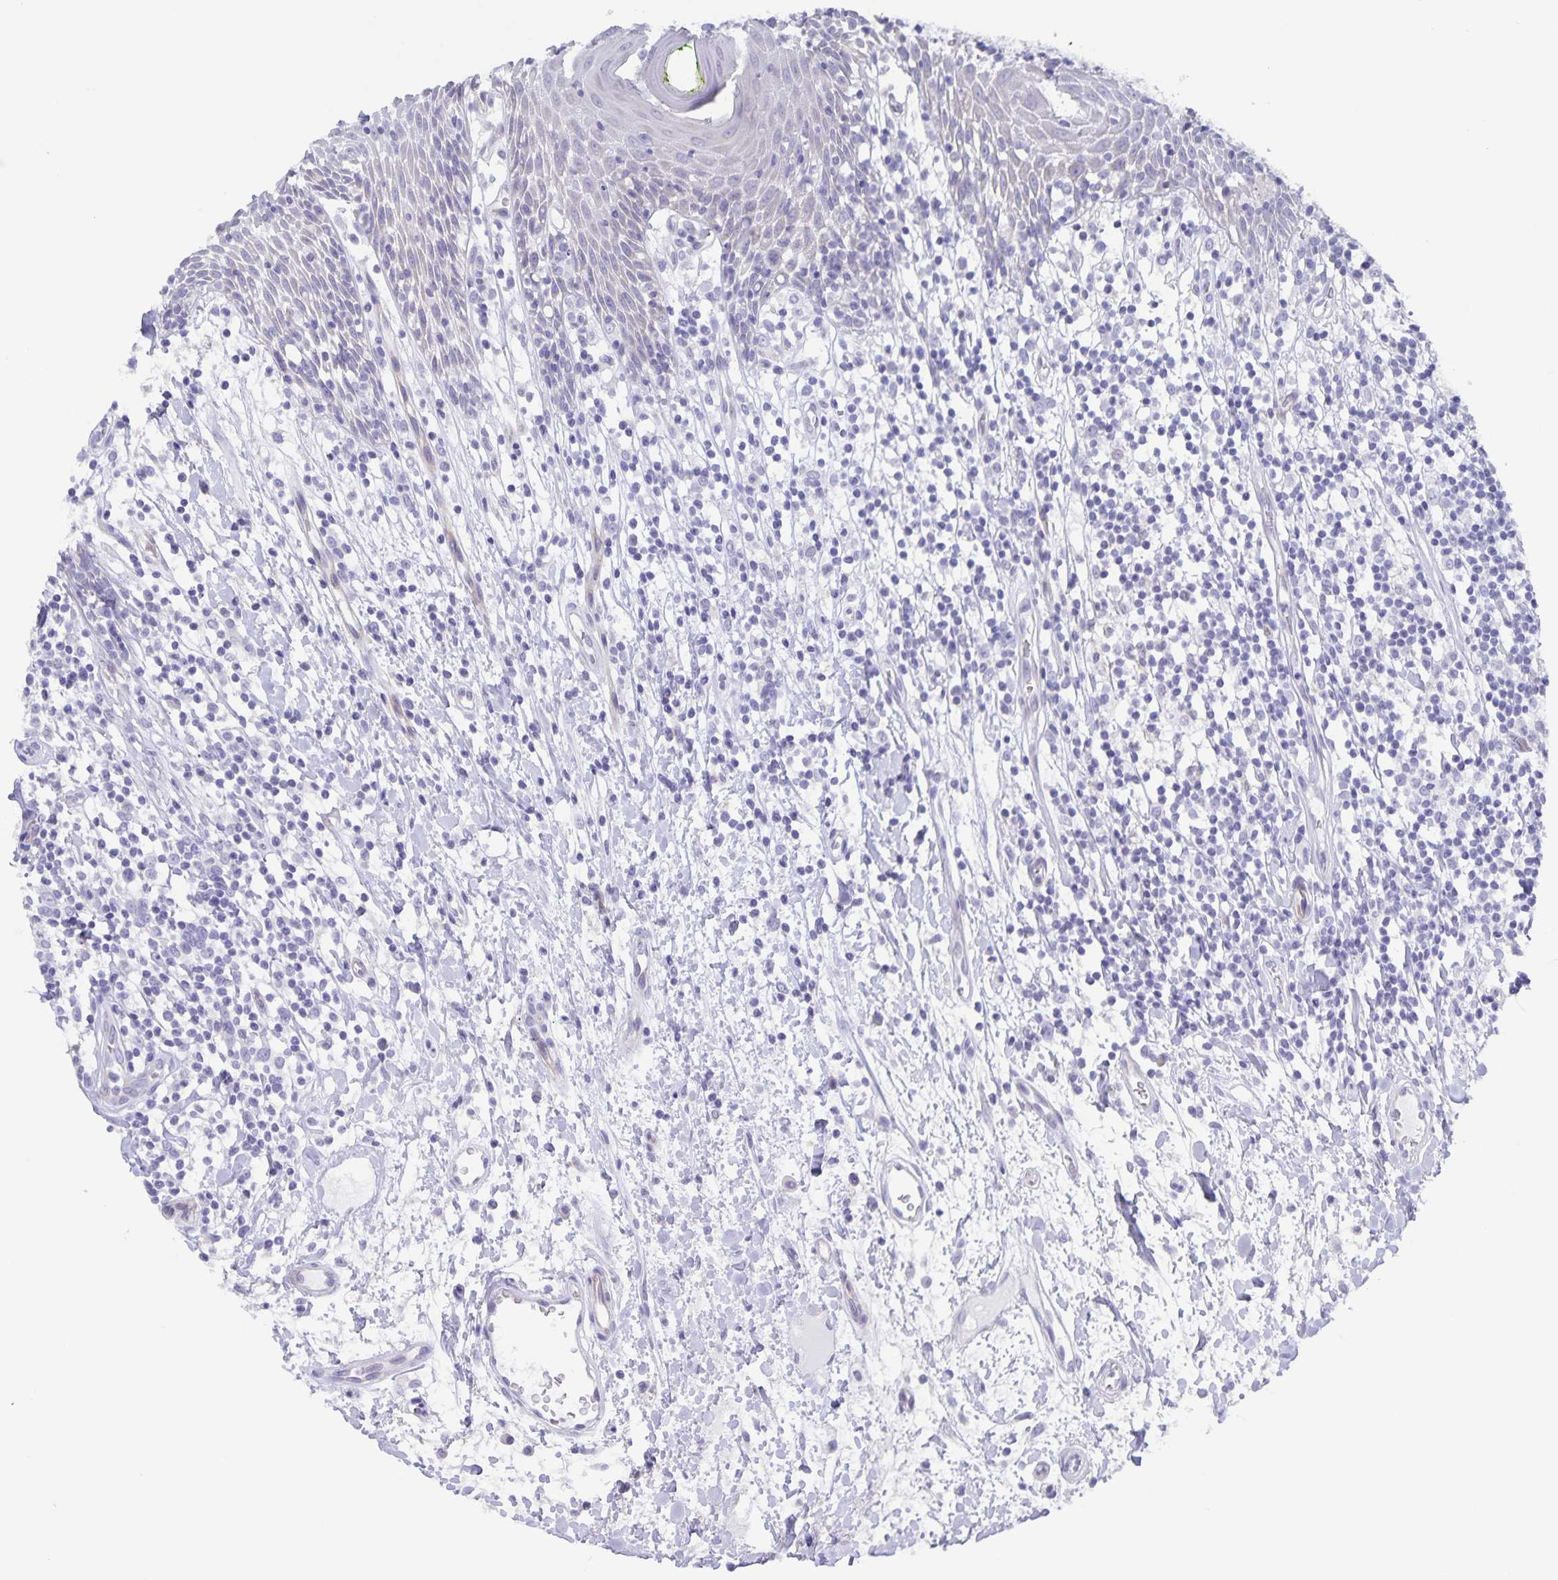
{"staining": {"intensity": "negative", "quantity": "none", "location": "none"}, "tissue": "head and neck cancer", "cell_type": "Tumor cells", "image_type": "cancer", "snomed": [{"axis": "morphology", "description": "Squamous cell carcinoma, NOS"}, {"axis": "topography", "description": "Oral tissue"}, {"axis": "topography", "description": "Head-Neck"}], "caption": "Immunohistochemistry of head and neck cancer (squamous cell carcinoma) displays no positivity in tumor cells.", "gene": "AQP4", "patient": {"sex": "male", "age": 49}}